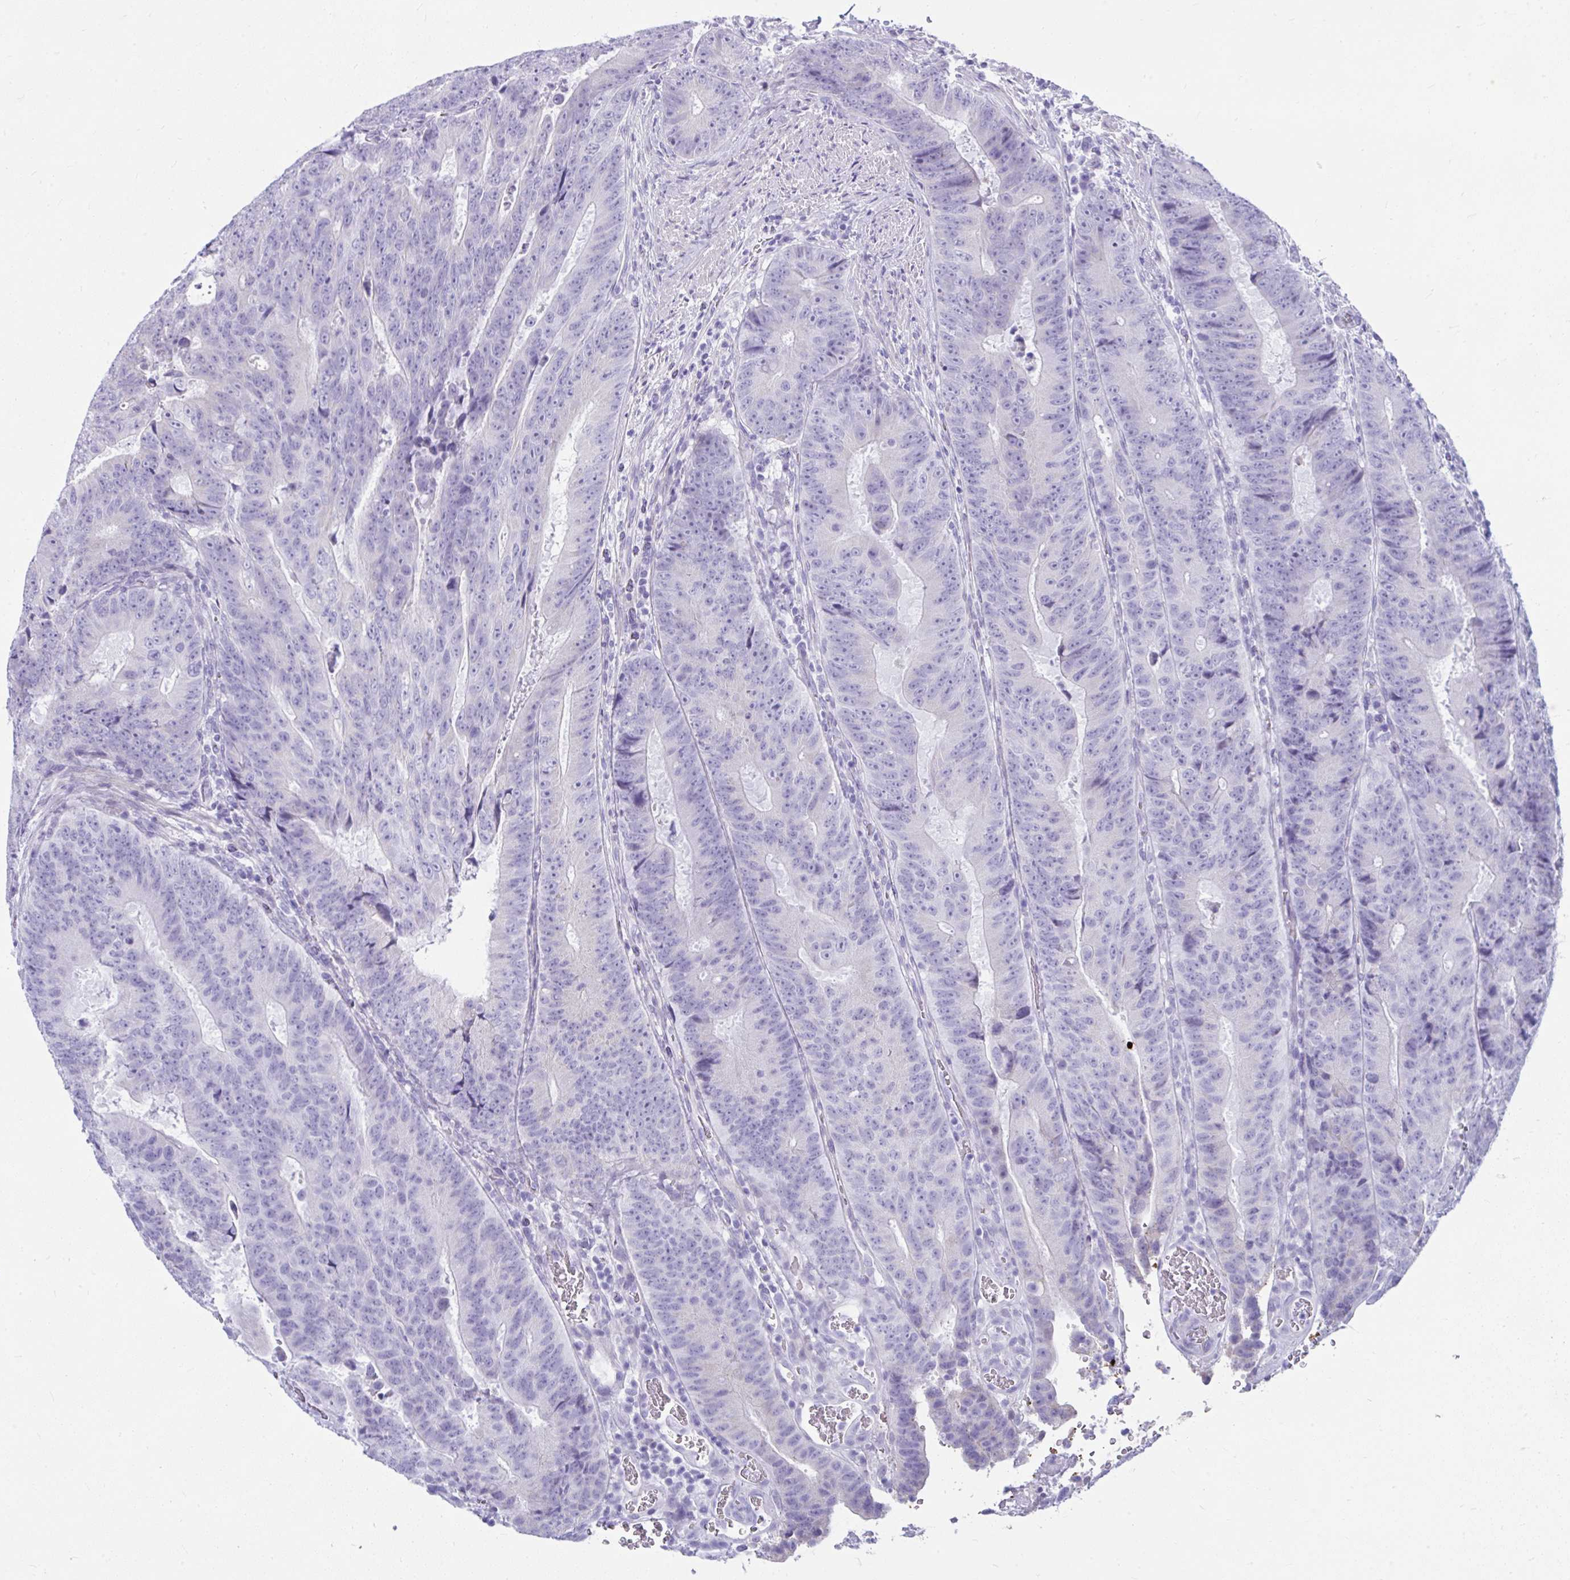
{"staining": {"intensity": "negative", "quantity": "none", "location": "none"}, "tissue": "colorectal cancer", "cell_type": "Tumor cells", "image_type": "cancer", "snomed": [{"axis": "morphology", "description": "Adenocarcinoma, NOS"}, {"axis": "topography", "description": "Colon"}], "caption": "High magnification brightfield microscopy of colorectal cancer (adenocarcinoma) stained with DAB (brown) and counterstained with hematoxylin (blue): tumor cells show no significant expression. (Immunohistochemistry (ihc), brightfield microscopy, high magnification).", "gene": "ISL1", "patient": {"sex": "female", "age": 48}}